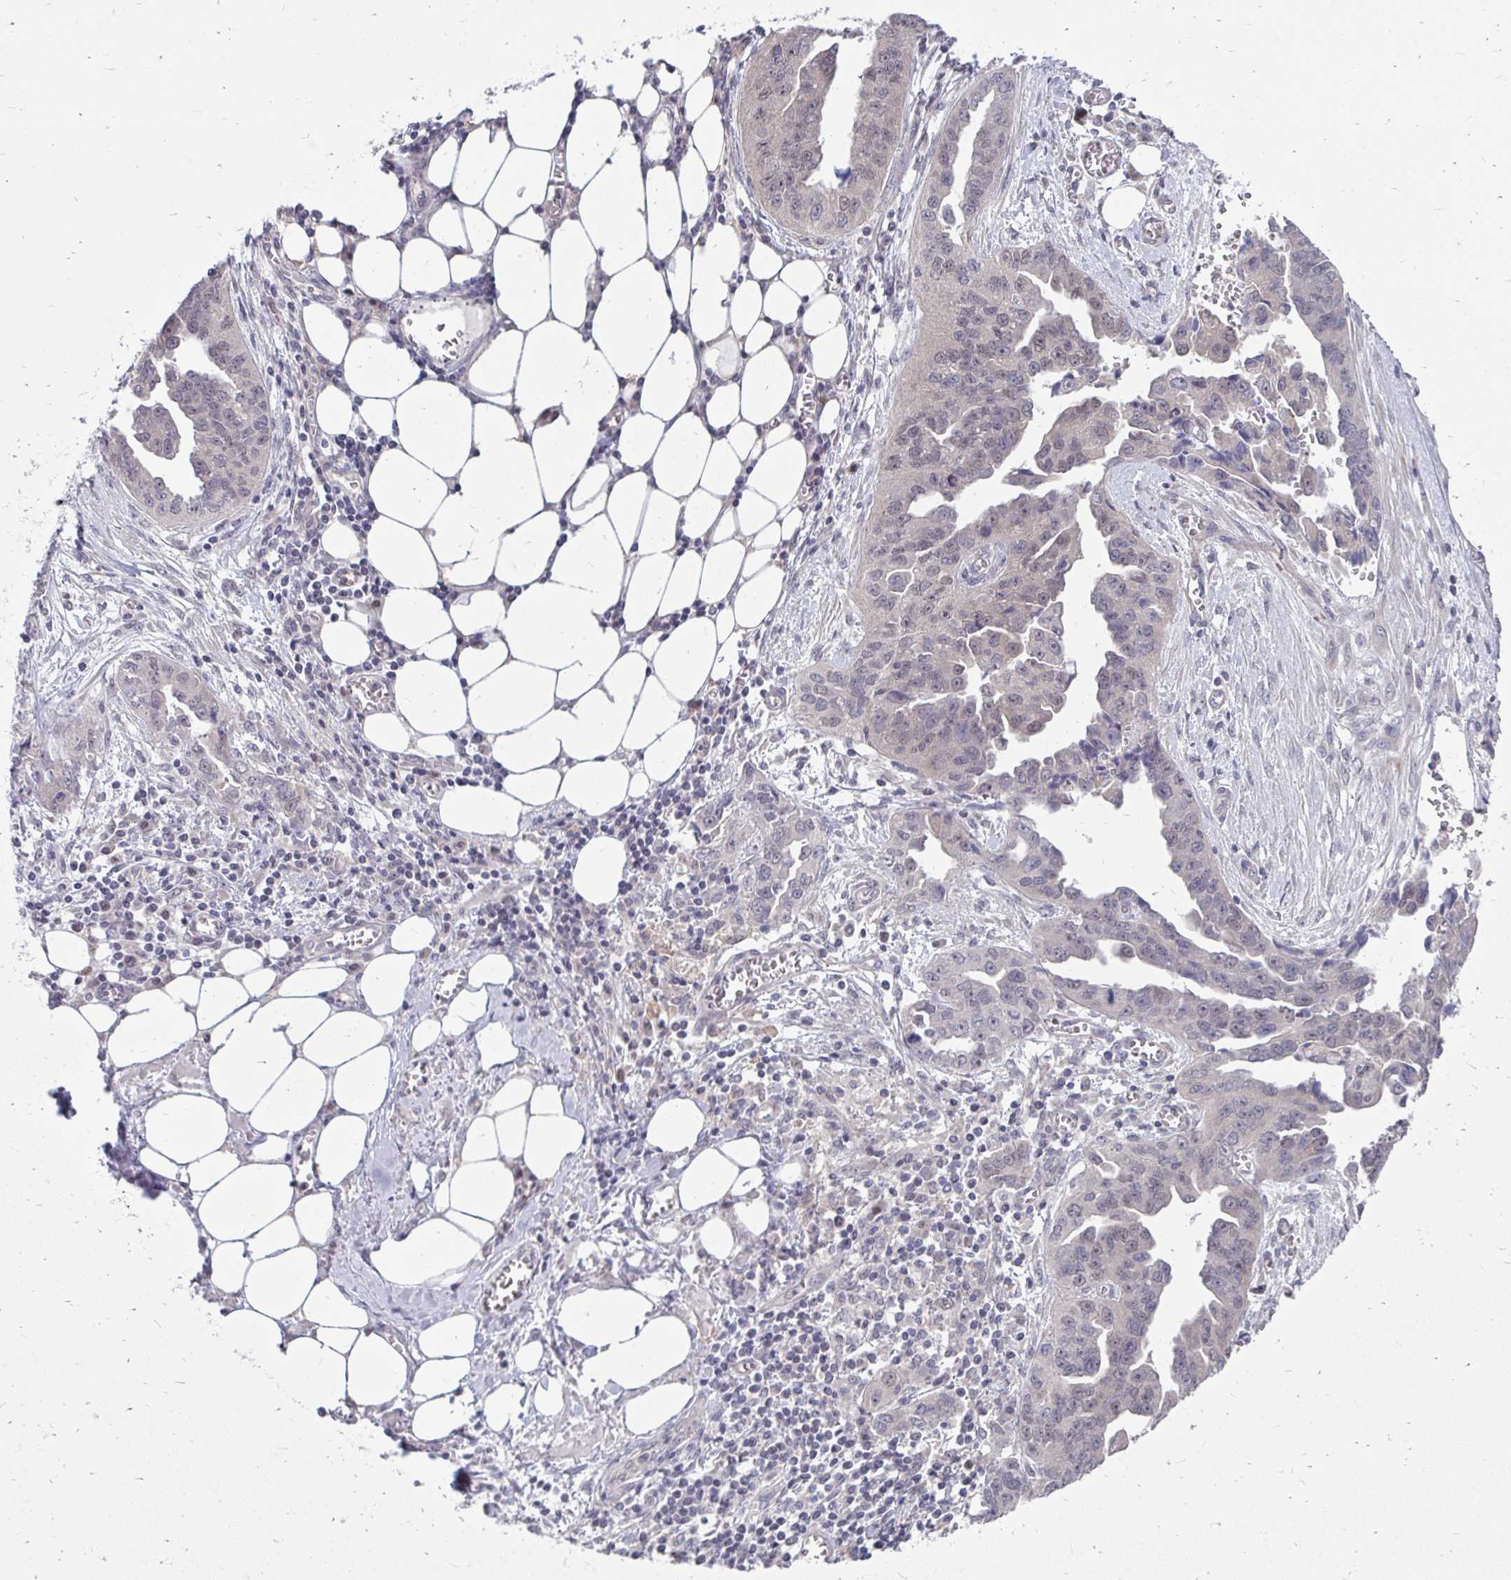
{"staining": {"intensity": "negative", "quantity": "none", "location": "none"}, "tissue": "ovarian cancer", "cell_type": "Tumor cells", "image_type": "cancer", "snomed": [{"axis": "morphology", "description": "Cystadenocarcinoma, serous, NOS"}, {"axis": "topography", "description": "Ovary"}], "caption": "Immunohistochemistry (IHC) micrograph of neoplastic tissue: human ovarian cancer stained with DAB displays no significant protein staining in tumor cells. (Brightfield microscopy of DAB (3,3'-diaminobenzidine) IHC at high magnification).", "gene": "MROH8", "patient": {"sex": "female", "age": 75}}